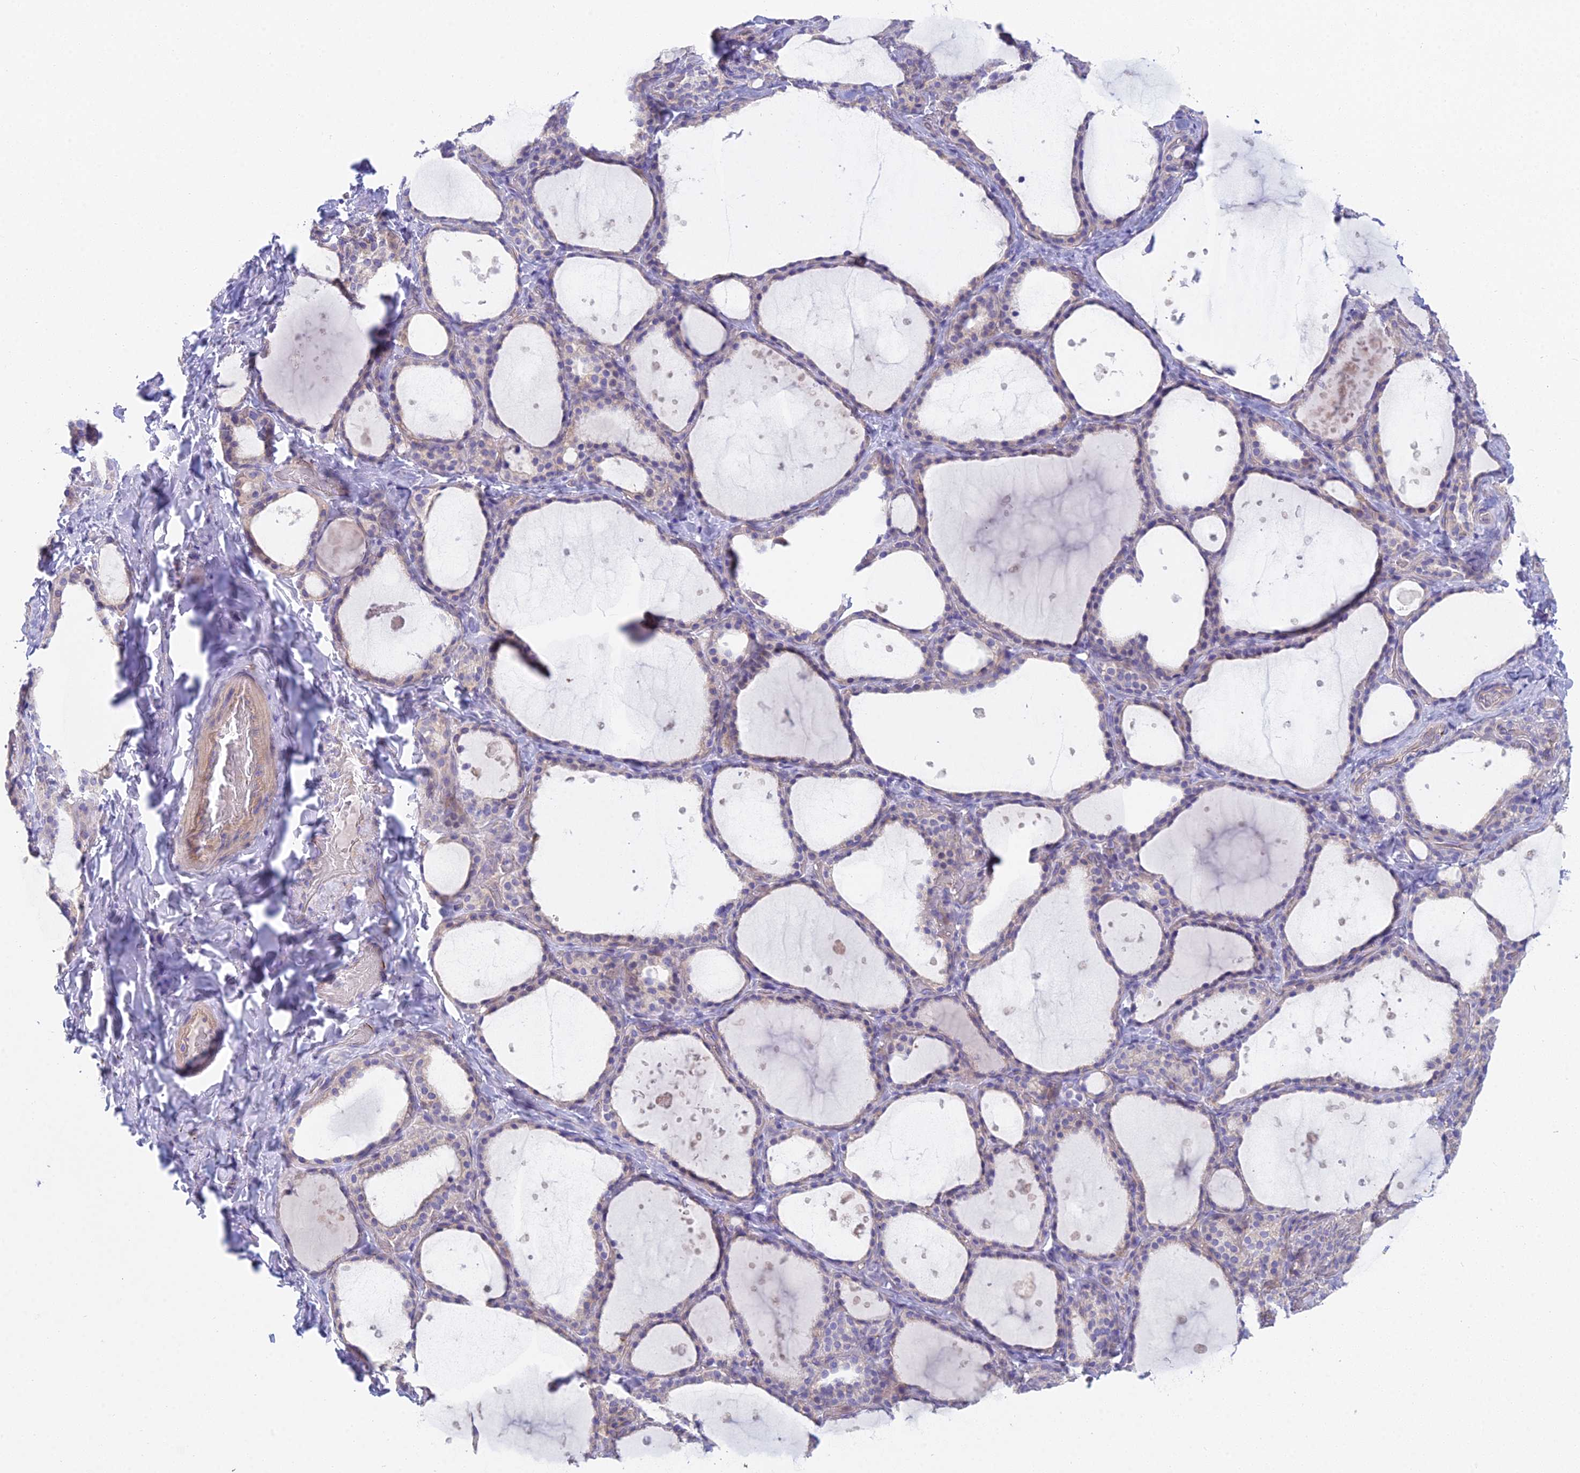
{"staining": {"intensity": "negative", "quantity": "none", "location": "none"}, "tissue": "thyroid gland", "cell_type": "Glandular cells", "image_type": "normal", "snomed": [{"axis": "morphology", "description": "Normal tissue, NOS"}, {"axis": "topography", "description": "Thyroid gland"}], "caption": "Glandular cells show no significant positivity in unremarkable thyroid gland. Nuclei are stained in blue.", "gene": "ZNF564", "patient": {"sex": "female", "age": 44}}